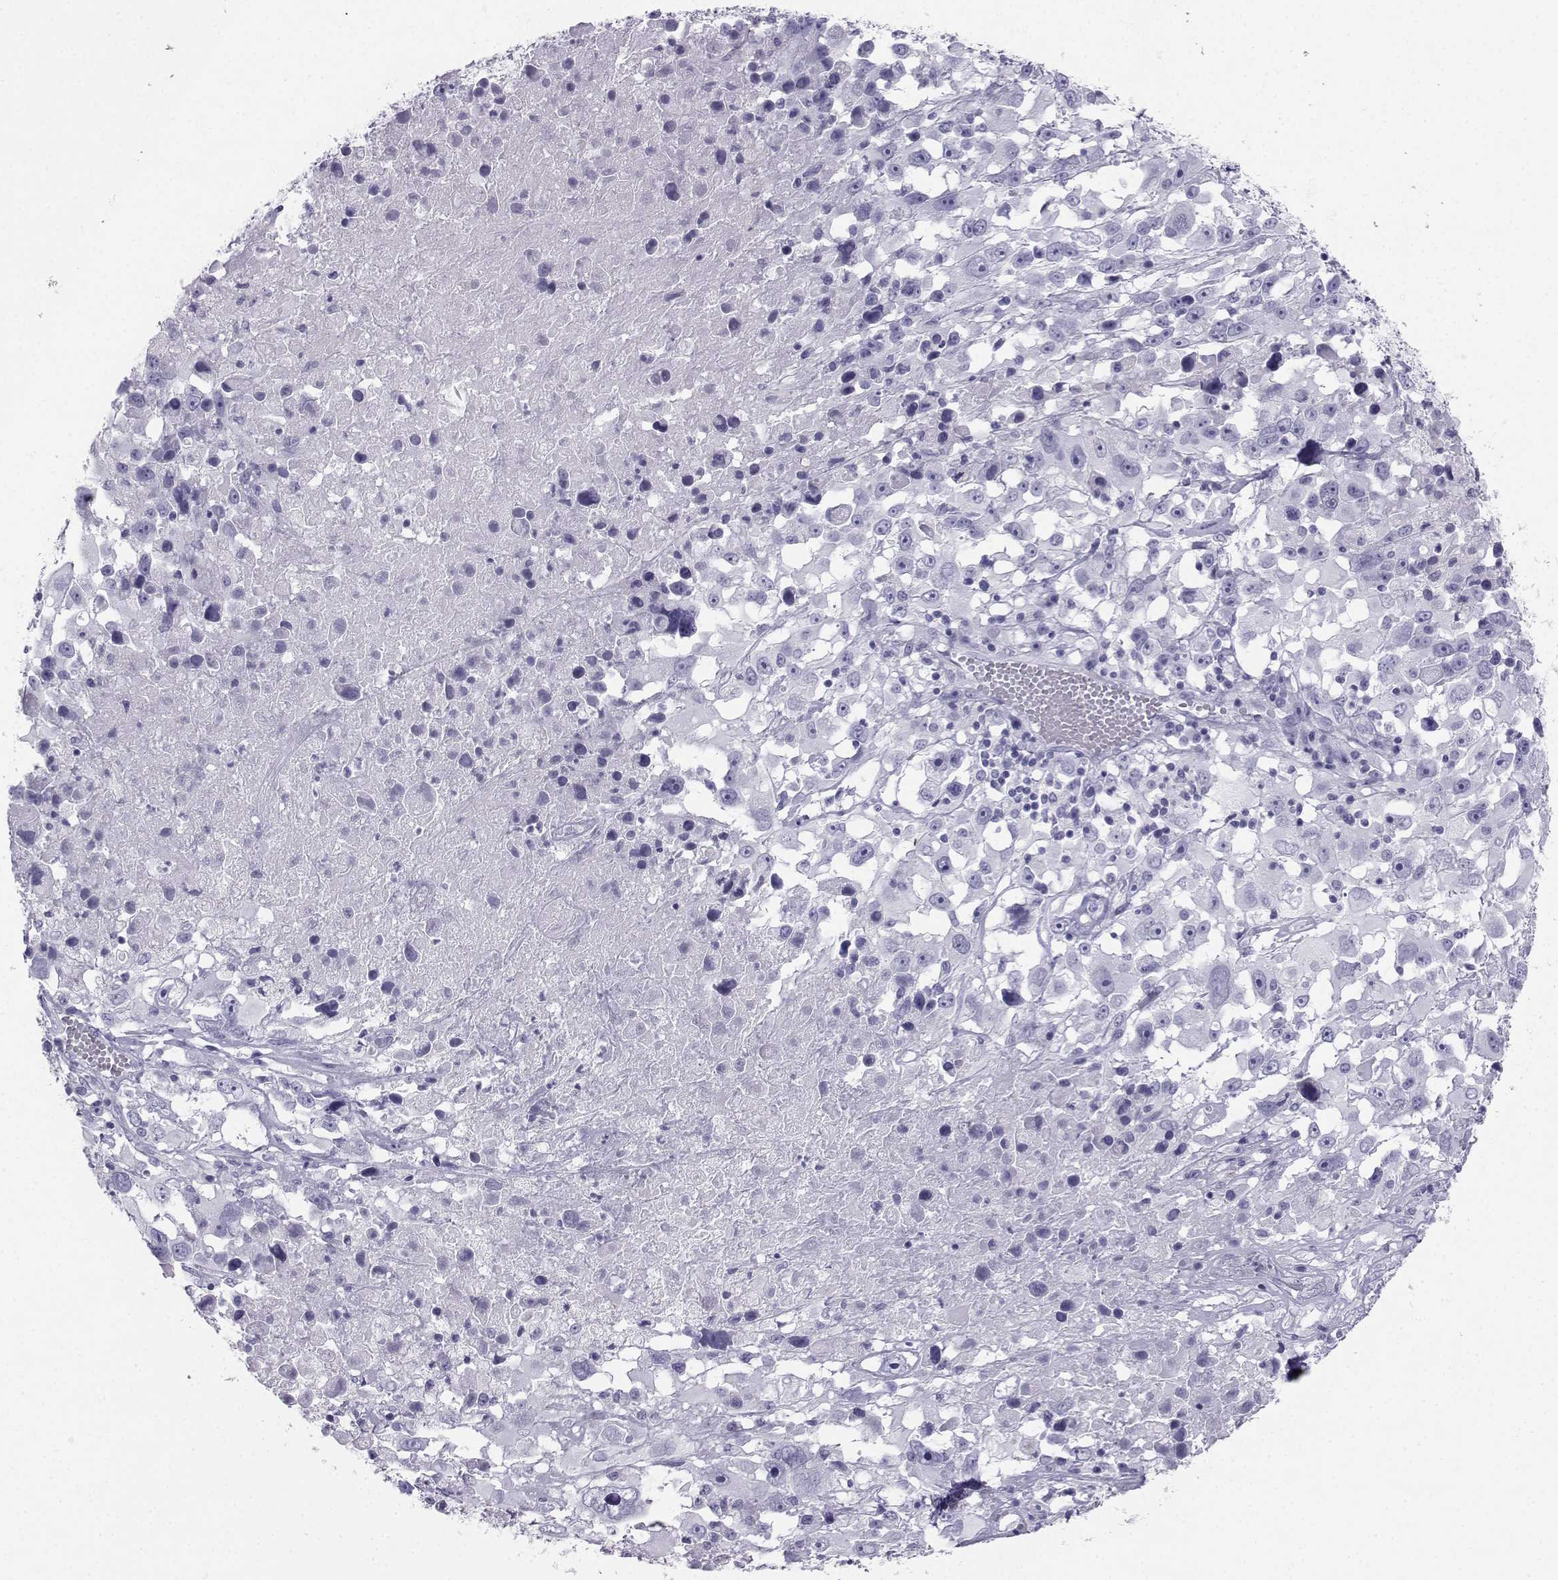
{"staining": {"intensity": "negative", "quantity": "none", "location": "none"}, "tissue": "melanoma", "cell_type": "Tumor cells", "image_type": "cancer", "snomed": [{"axis": "morphology", "description": "Malignant melanoma, Metastatic site"}, {"axis": "topography", "description": "Soft tissue"}], "caption": "Histopathology image shows no protein positivity in tumor cells of malignant melanoma (metastatic site) tissue.", "gene": "SST", "patient": {"sex": "male", "age": 50}}